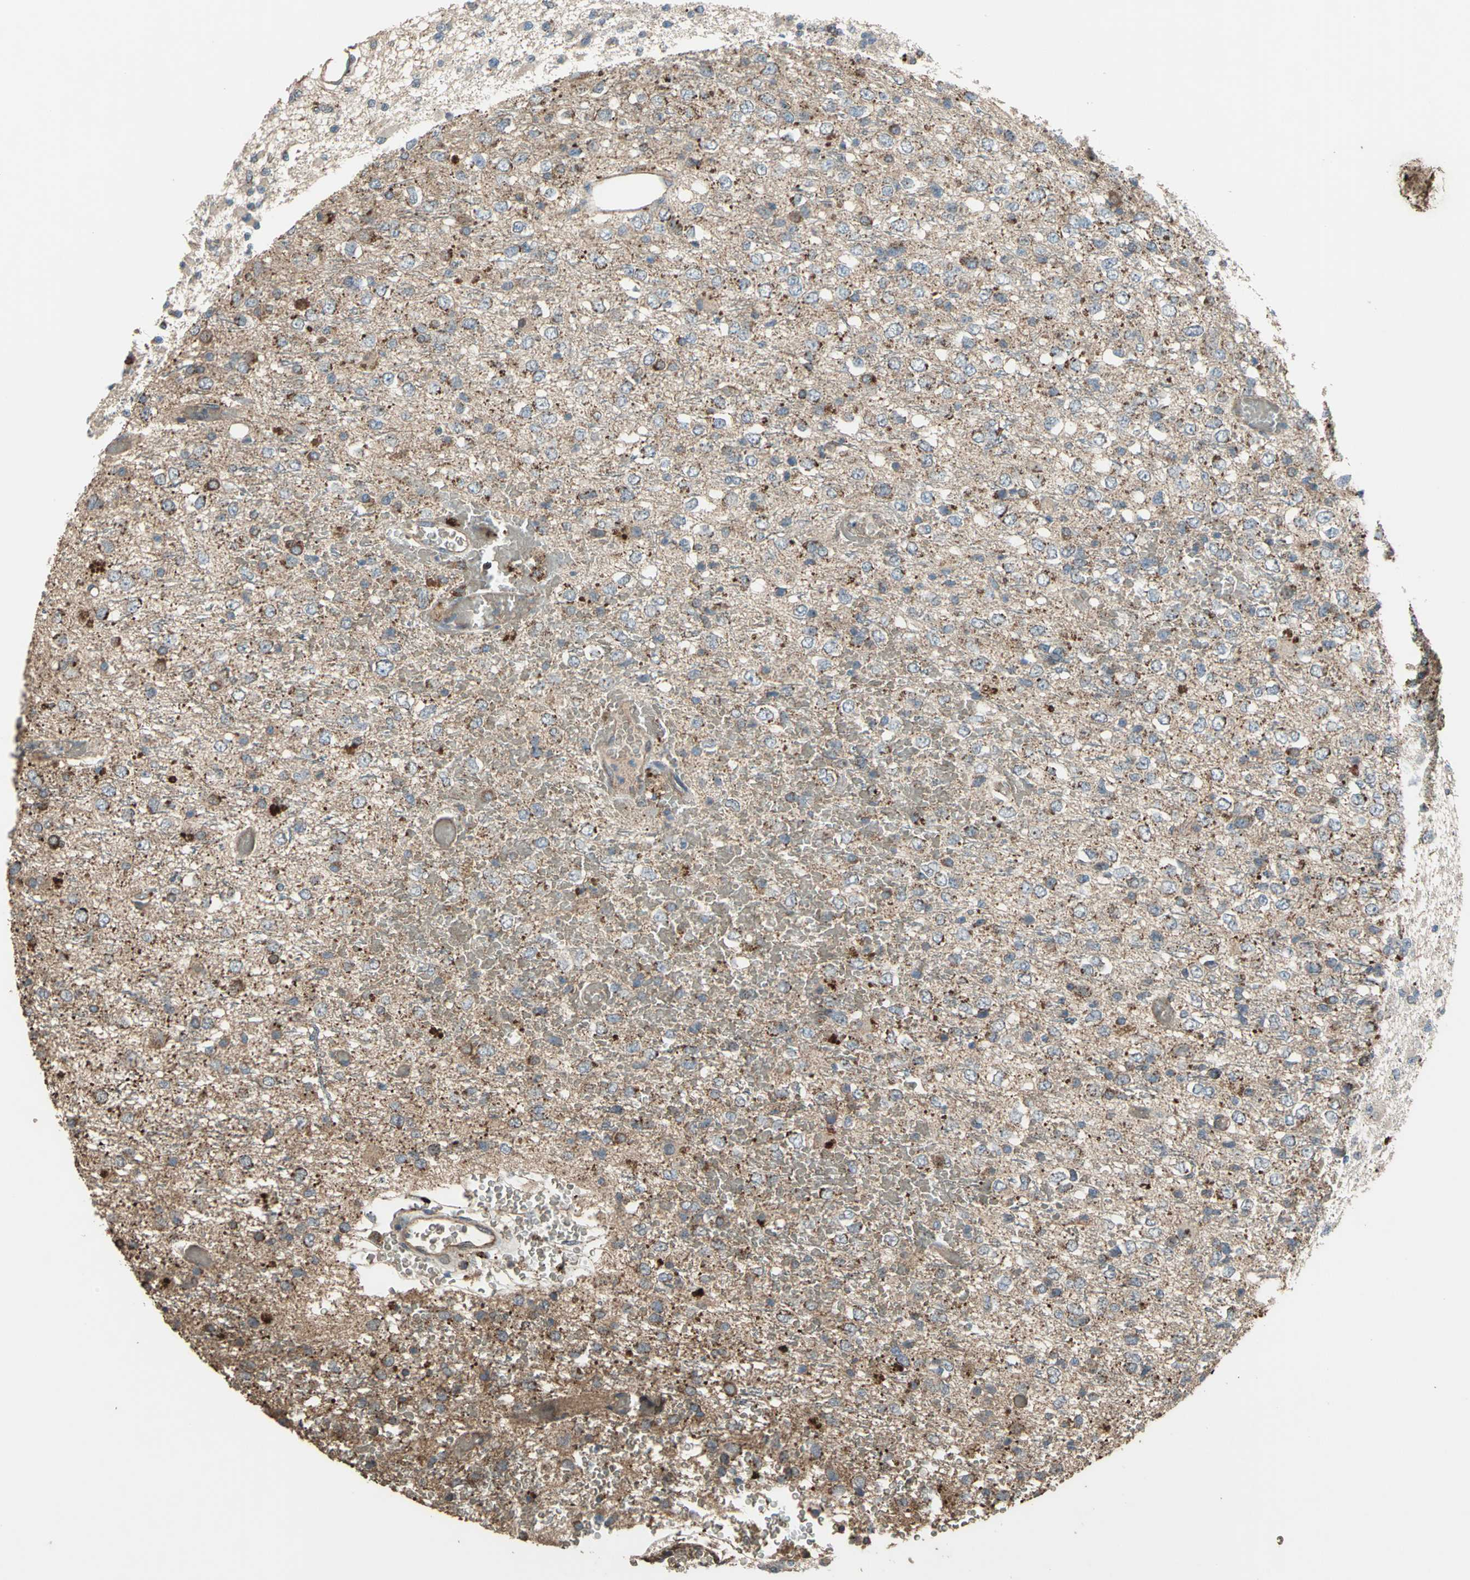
{"staining": {"intensity": "strong", "quantity": ">75%", "location": "cytoplasmic/membranous"}, "tissue": "glioma", "cell_type": "Tumor cells", "image_type": "cancer", "snomed": [{"axis": "morphology", "description": "Glioma, malignant, High grade"}, {"axis": "topography", "description": "pancreas cauda"}], "caption": "Strong cytoplasmic/membranous staining is appreciated in approximately >75% of tumor cells in glioma.", "gene": "POLRMT", "patient": {"sex": "male", "age": 60}}